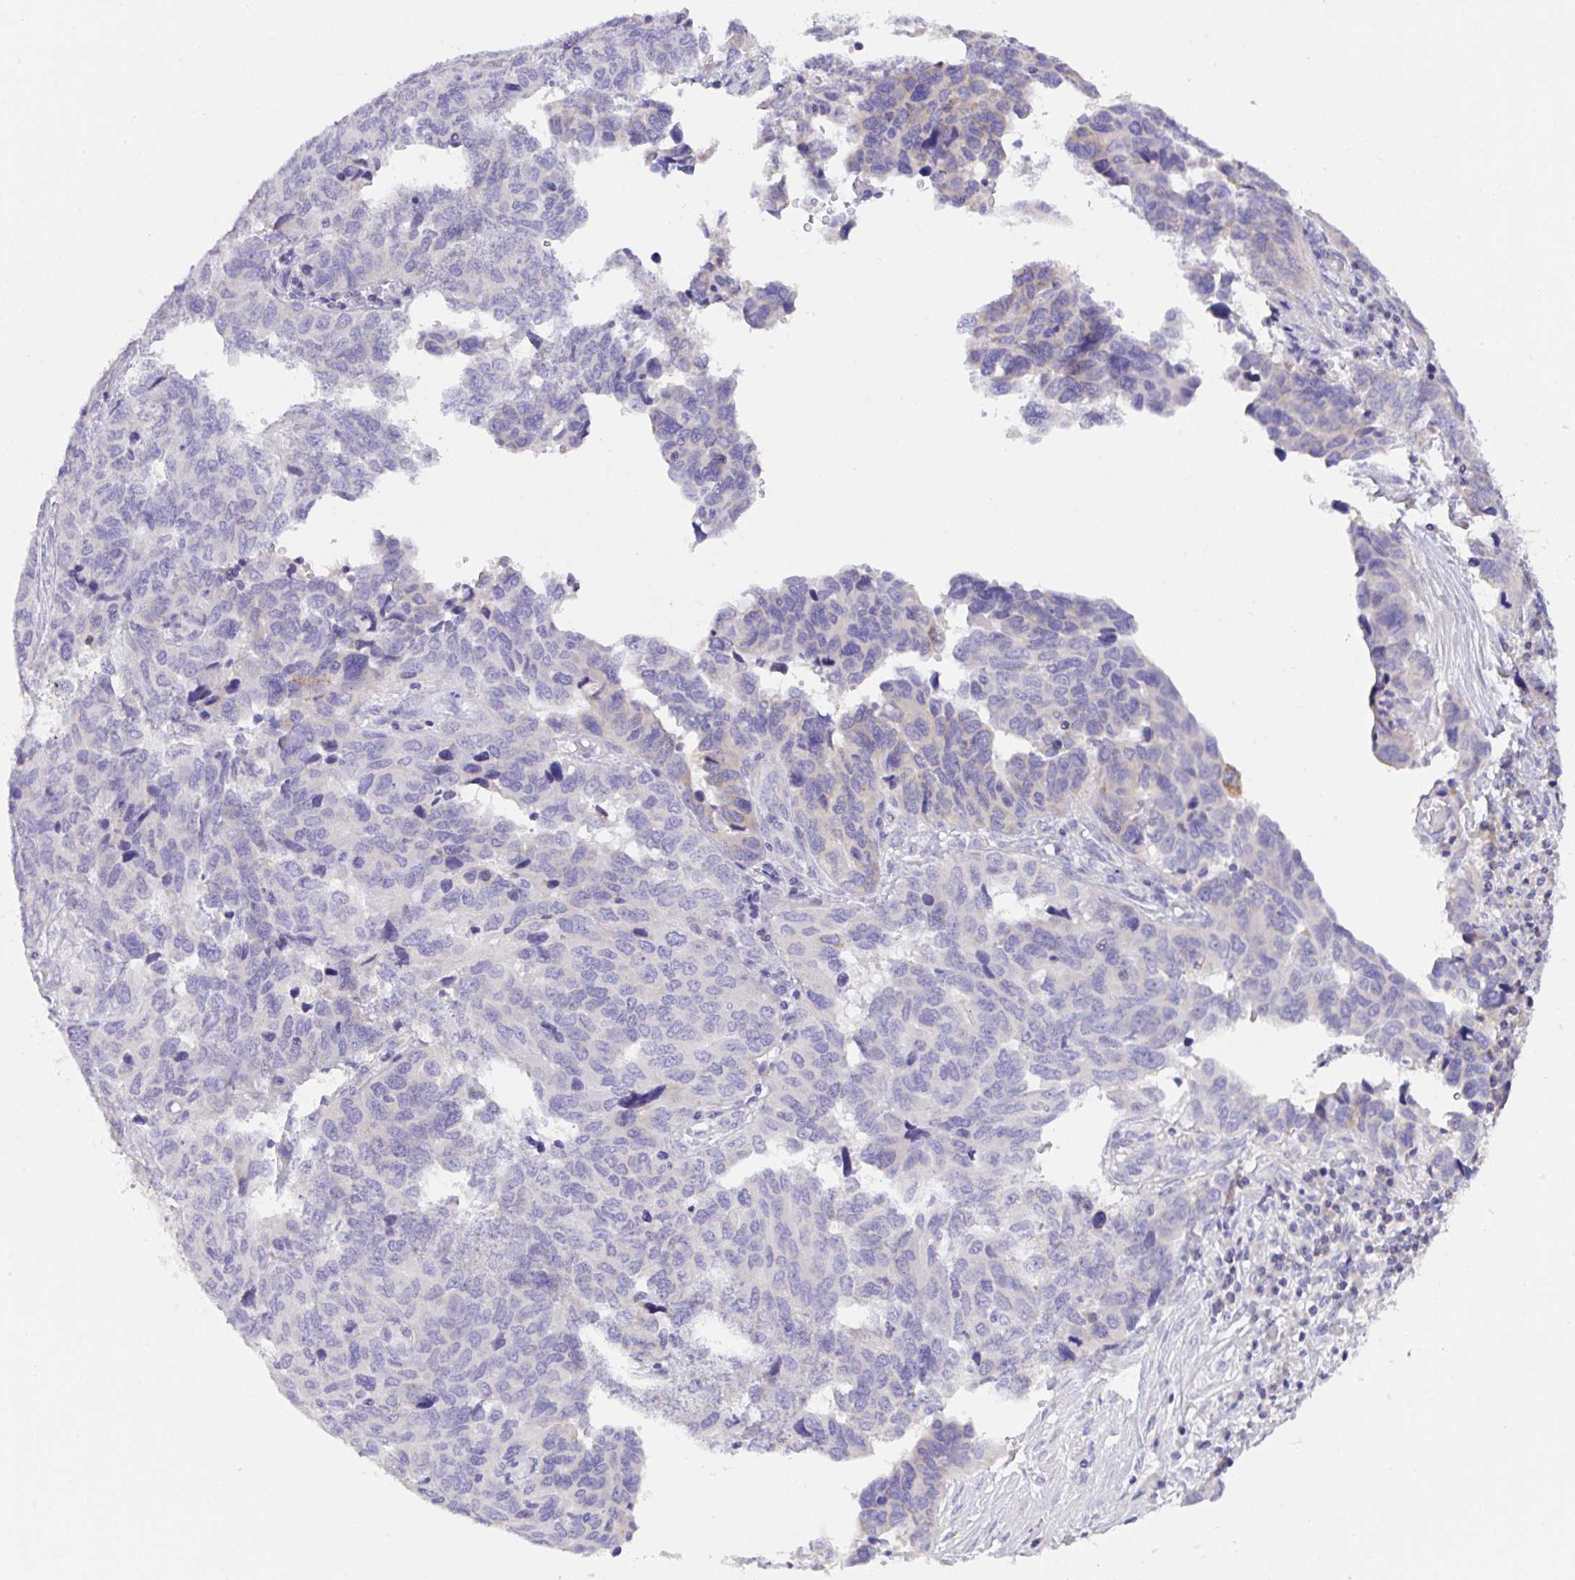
{"staining": {"intensity": "negative", "quantity": "none", "location": "none"}, "tissue": "ovarian cancer", "cell_type": "Tumor cells", "image_type": "cancer", "snomed": [{"axis": "morphology", "description": "Cystadenocarcinoma, serous, NOS"}, {"axis": "topography", "description": "Ovary"}], "caption": "This photomicrograph is of ovarian cancer stained with immunohistochemistry to label a protein in brown with the nuclei are counter-stained blue. There is no staining in tumor cells. (DAB (3,3'-diaminobenzidine) immunohistochemistry (IHC) with hematoxylin counter stain).", "gene": "MIA3", "patient": {"sex": "female", "age": 64}}